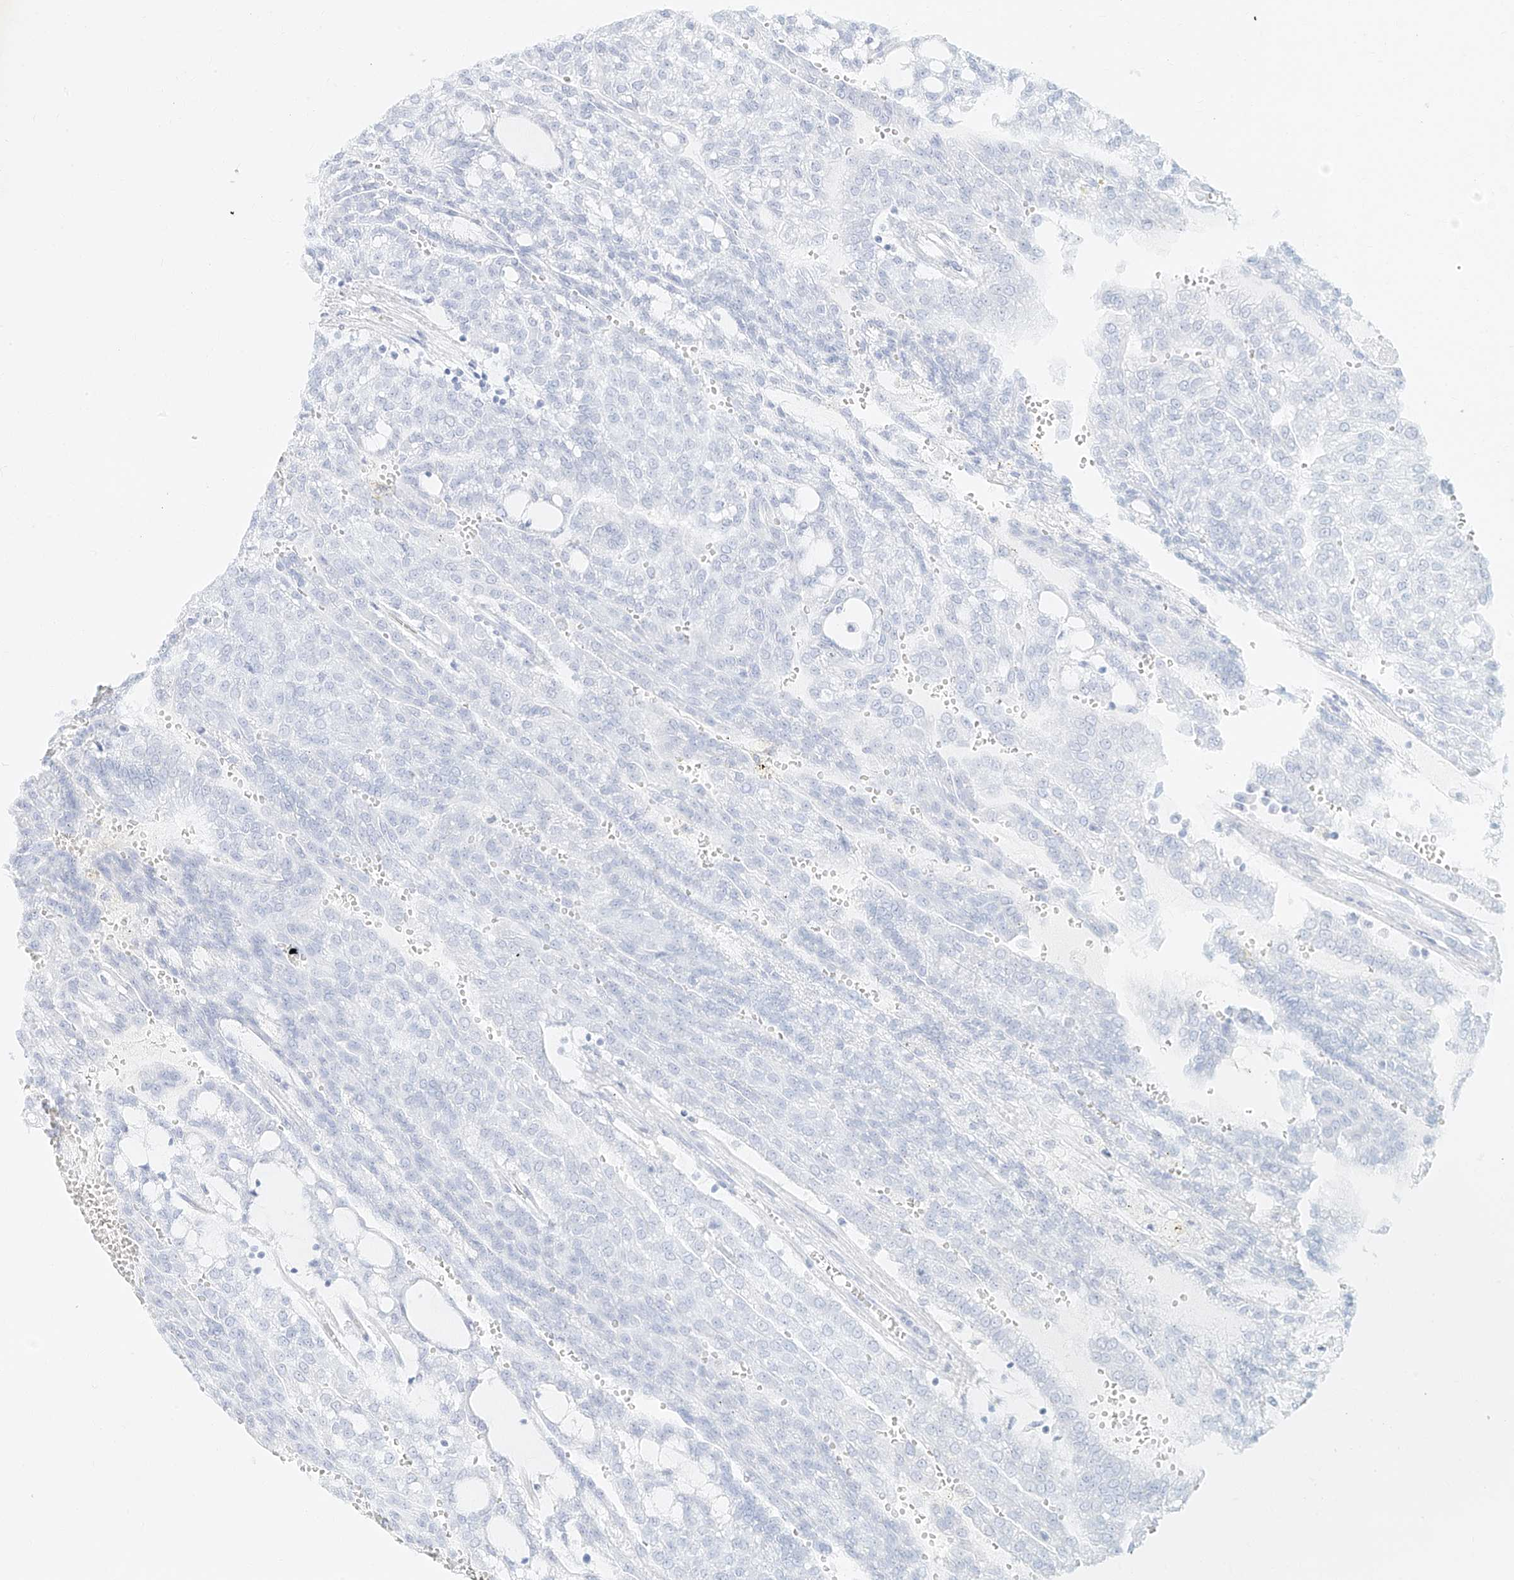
{"staining": {"intensity": "moderate", "quantity": "25%-75%", "location": "cytoplasmic/membranous"}, "tissue": "renal cancer", "cell_type": "Tumor cells", "image_type": "cancer", "snomed": [{"axis": "morphology", "description": "Adenocarcinoma, NOS"}, {"axis": "topography", "description": "Kidney"}], "caption": "Immunohistochemistry (IHC) histopathology image of neoplastic tissue: renal adenocarcinoma stained using IHC shows medium levels of moderate protein expression localized specifically in the cytoplasmic/membranous of tumor cells, appearing as a cytoplasmic/membranous brown color.", "gene": "MTX2", "patient": {"sex": "male", "age": 63}}